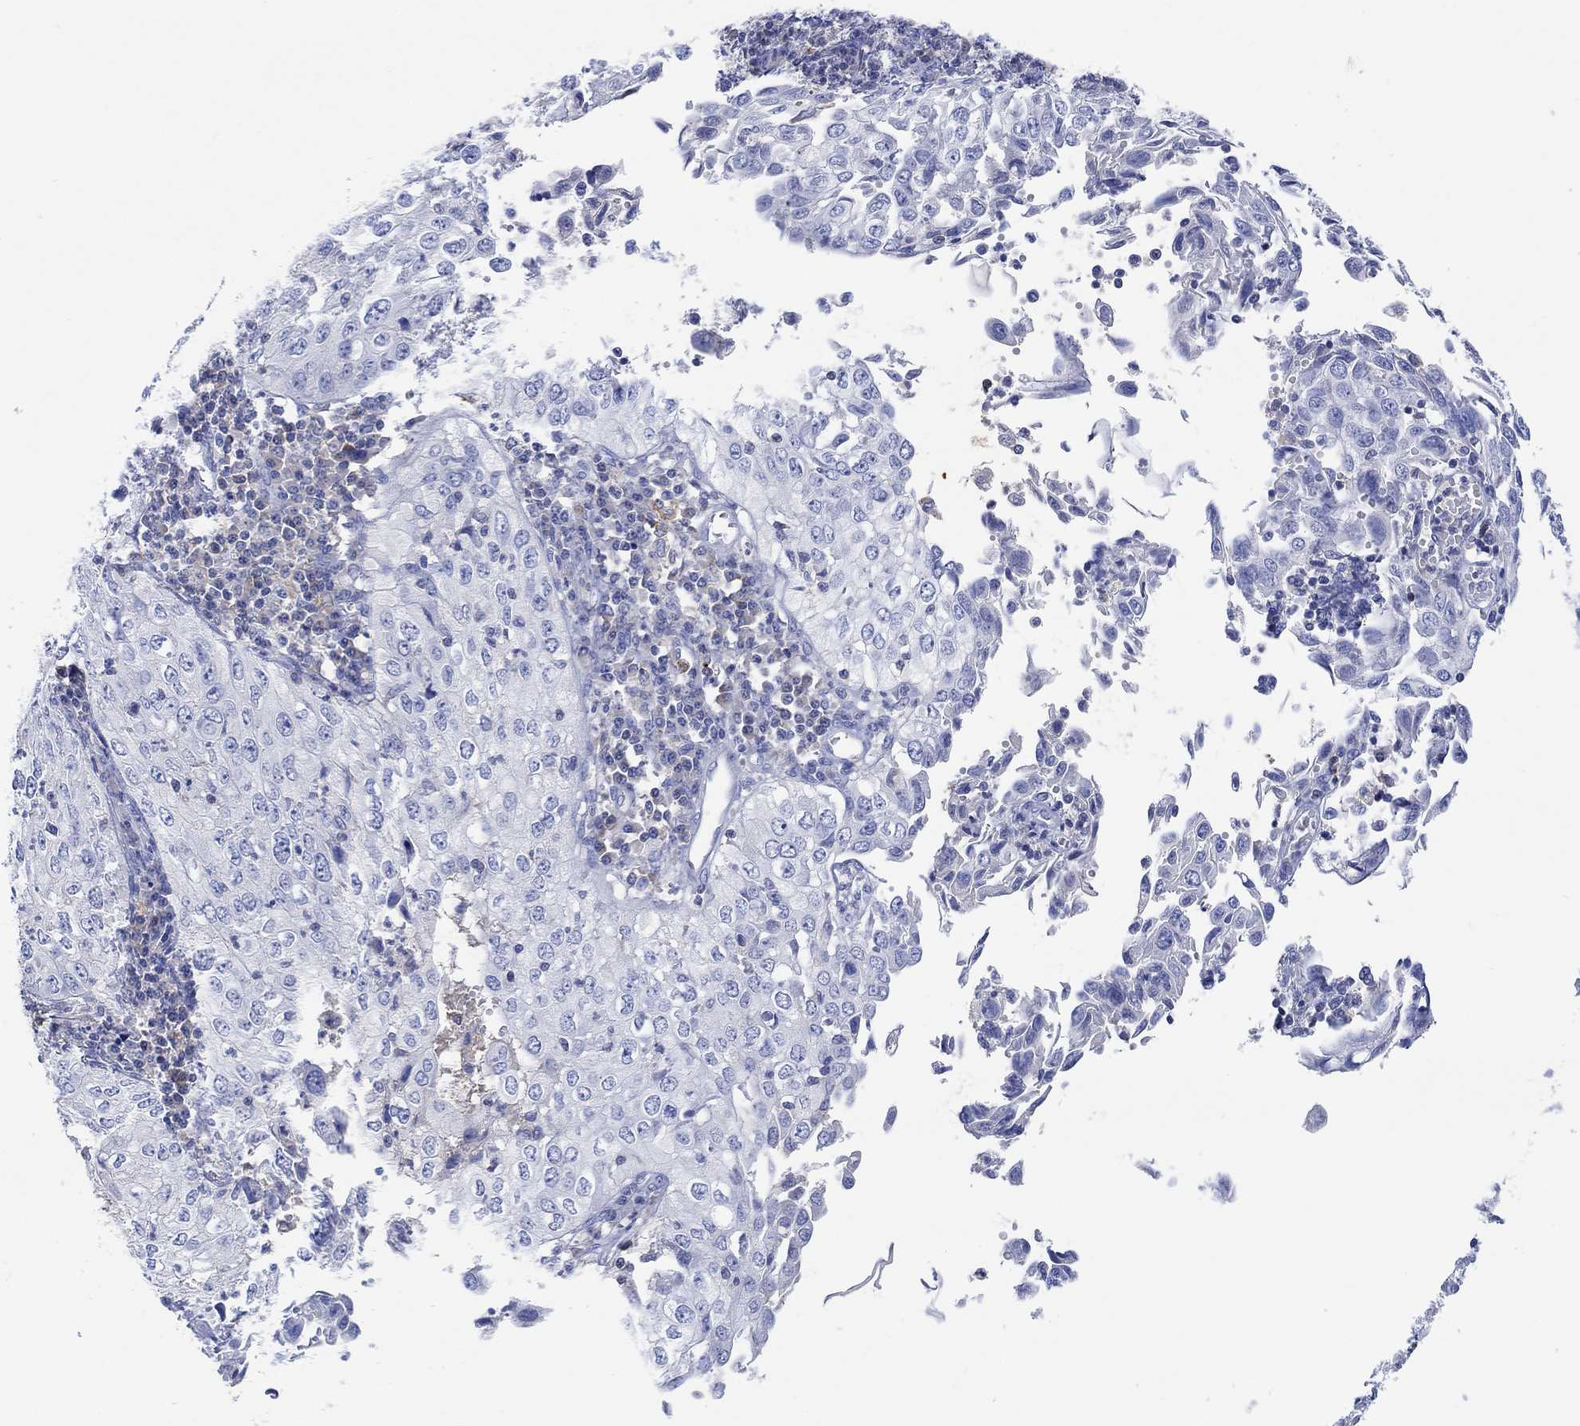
{"staining": {"intensity": "negative", "quantity": "none", "location": "none"}, "tissue": "cervical cancer", "cell_type": "Tumor cells", "image_type": "cancer", "snomed": [{"axis": "morphology", "description": "Squamous cell carcinoma, NOS"}, {"axis": "topography", "description": "Cervix"}], "caption": "High magnification brightfield microscopy of cervical cancer (squamous cell carcinoma) stained with DAB (brown) and counterstained with hematoxylin (blue): tumor cells show no significant expression.", "gene": "GCM1", "patient": {"sex": "female", "age": 24}}